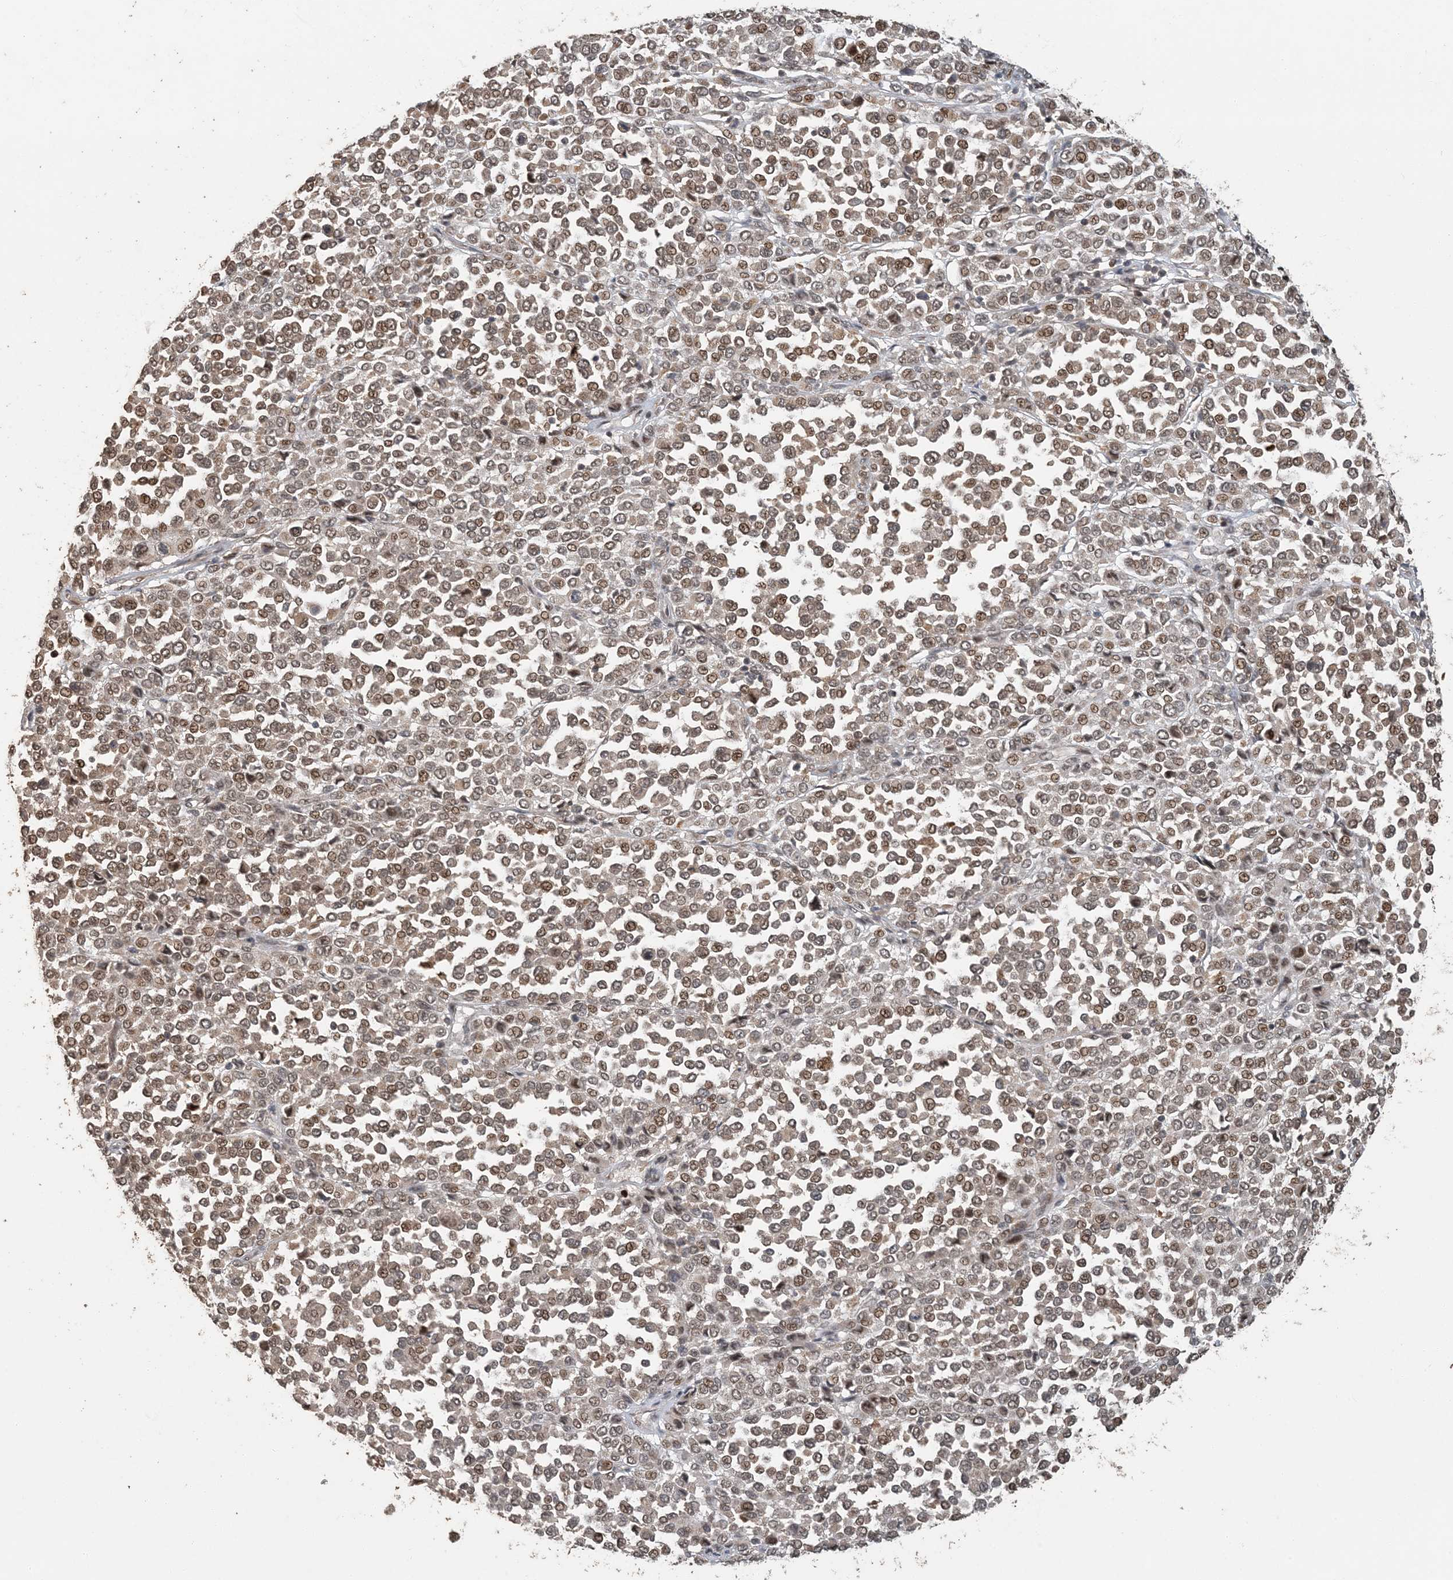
{"staining": {"intensity": "weak", "quantity": ">75%", "location": "nuclear"}, "tissue": "melanoma", "cell_type": "Tumor cells", "image_type": "cancer", "snomed": [{"axis": "morphology", "description": "Malignant melanoma, Metastatic site"}, {"axis": "topography", "description": "Pancreas"}], "caption": "An immunohistochemistry photomicrograph of neoplastic tissue is shown. Protein staining in brown highlights weak nuclear positivity in melanoma within tumor cells.", "gene": "ATP13A2", "patient": {"sex": "female", "age": 30}}